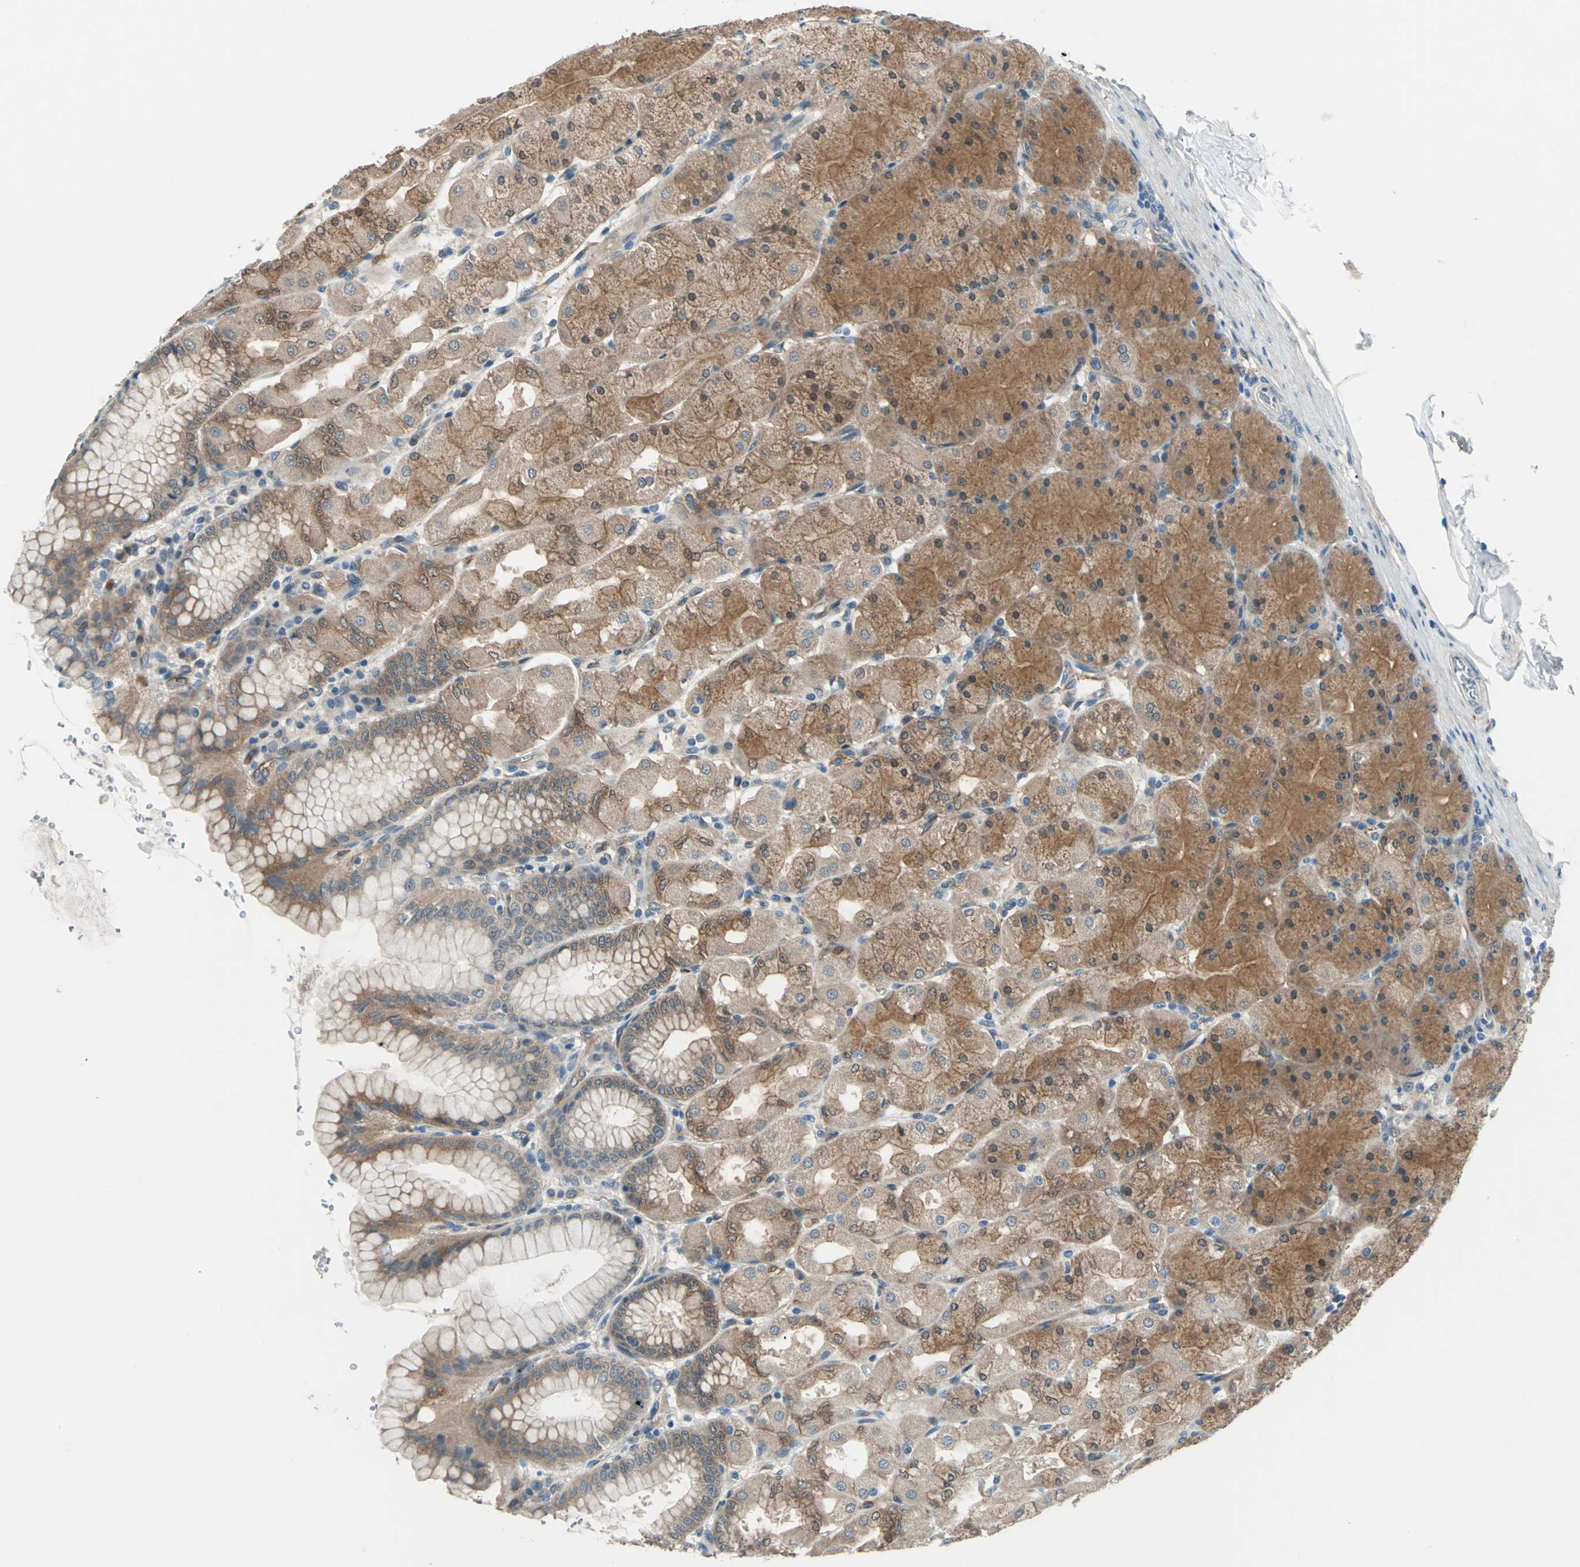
{"staining": {"intensity": "strong", "quantity": "25%-75%", "location": "cytoplasmic/membranous"}, "tissue": "stomach", "cell_type": "Glandular cells", "image_type": "normal", "snomed": [{"axis": "morphology", "description": "Normal tissue, NOS"}, {"axis": "topography", "description": "Stomach, upper"}], "caption": "An IHC histopathology image of benign tissue is shown. Protein staining in brown highlights strong cytoplasmic/membranous positivity in stomach within glandular cells. (DAB (3,3'-diaminobenzidine) = brown stain, brightfield microscopy at high magnification).", "gene": "CDC42EP1", "patient": {"sex": "female", "age": 56}}